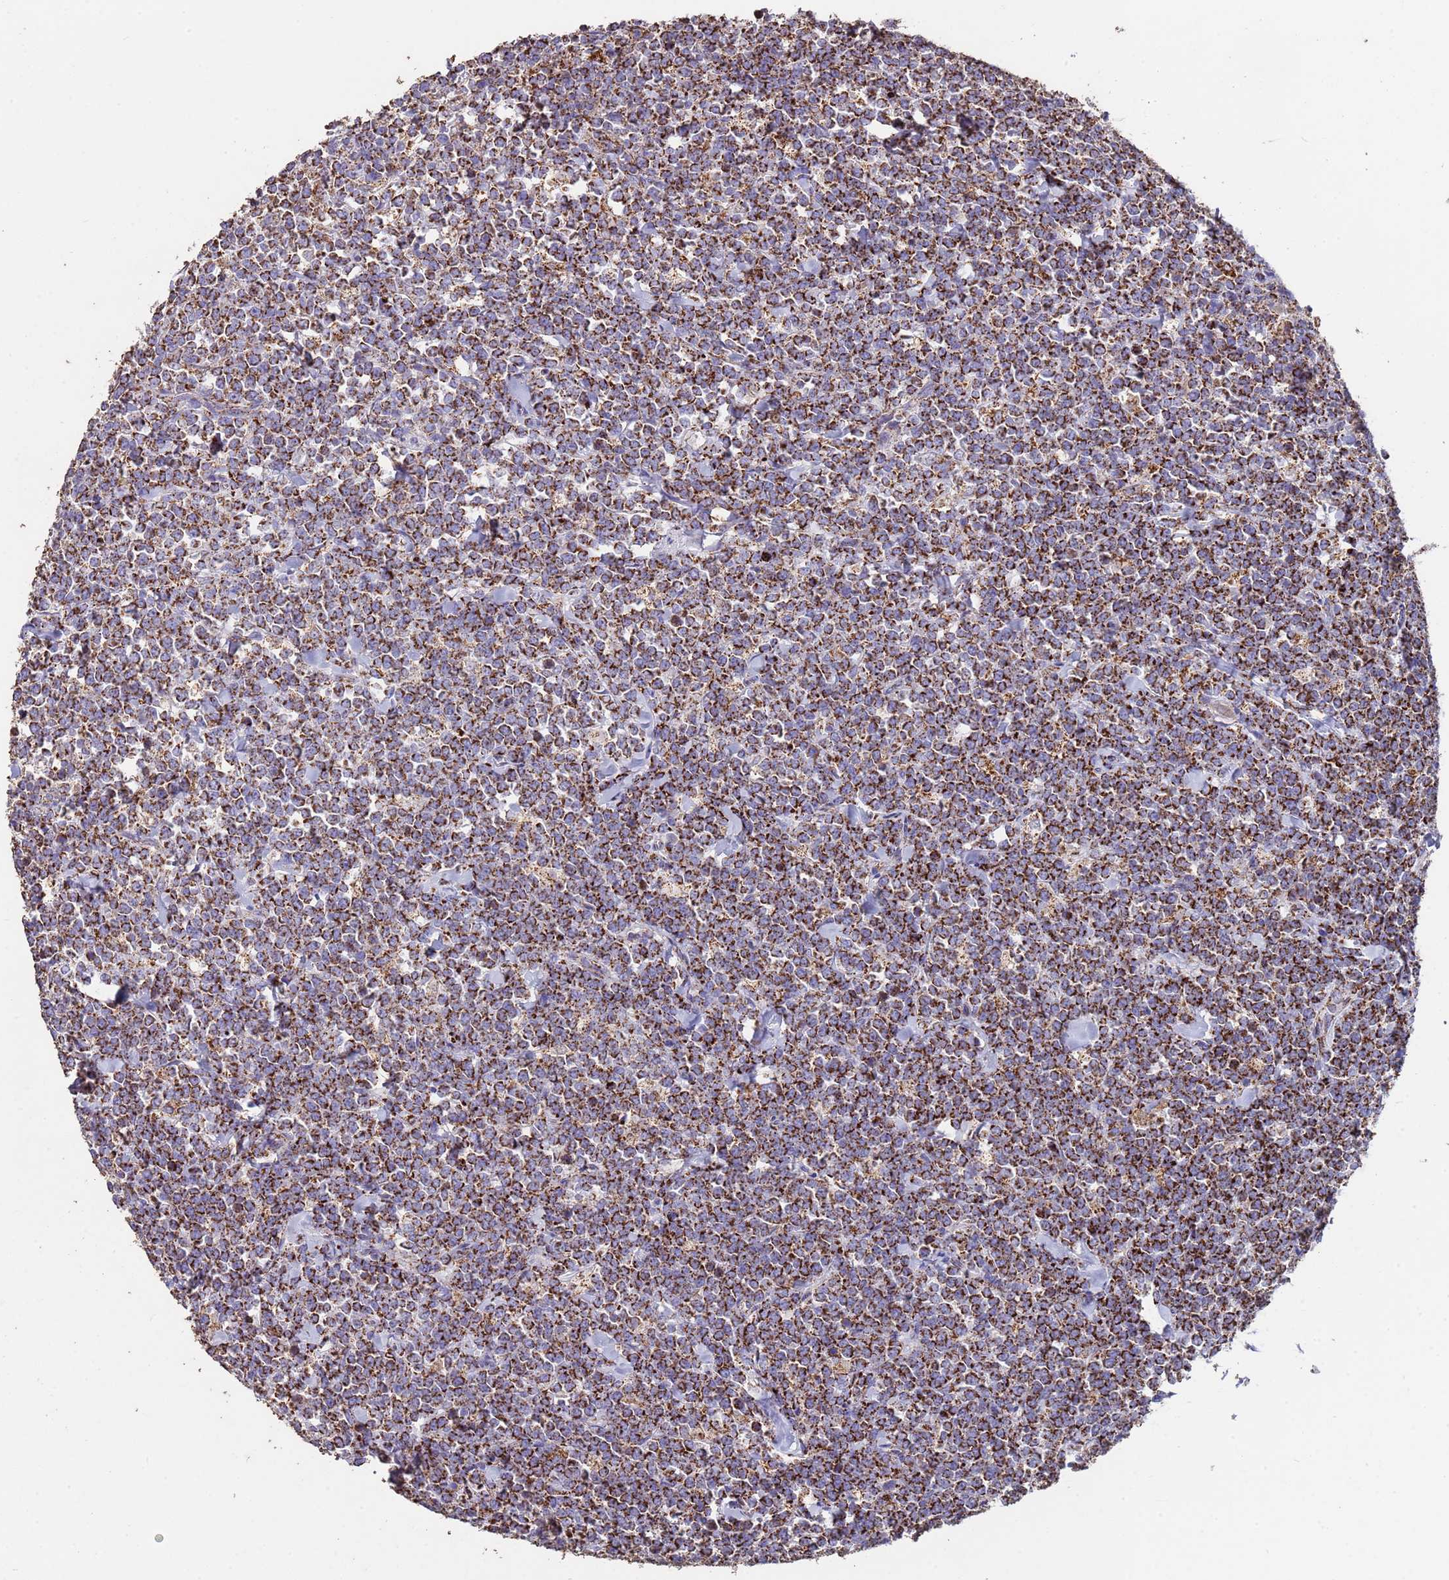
{"staining": {"intensity": "strong", "quantity": ">75%", "location": "cytoplasmic/membranous"}, "tissue": "lymphoma", "cell_type": "Tumor cells", "image_type": "cancer", "snomed": [{"axis": "morphology", "description": "Malignant lymphoma, non-Hodgkin's type, High grade"}, {"axis": "topography", "description": "Small intestine"}, {"axis": "topography", "description": "Colon"}], "caption": "Protein expression analysis of malignant lymphoma, non-Hodgkin's type (high-grade) displays strong cytoplasmic/membranous positivity in approximately >75% of tumor cells. (brown staining indicates protein expression, while blue staining denotes nuclei).", "gene": "ZNFX1", "patient": {"sex": "male", "age": 8}}